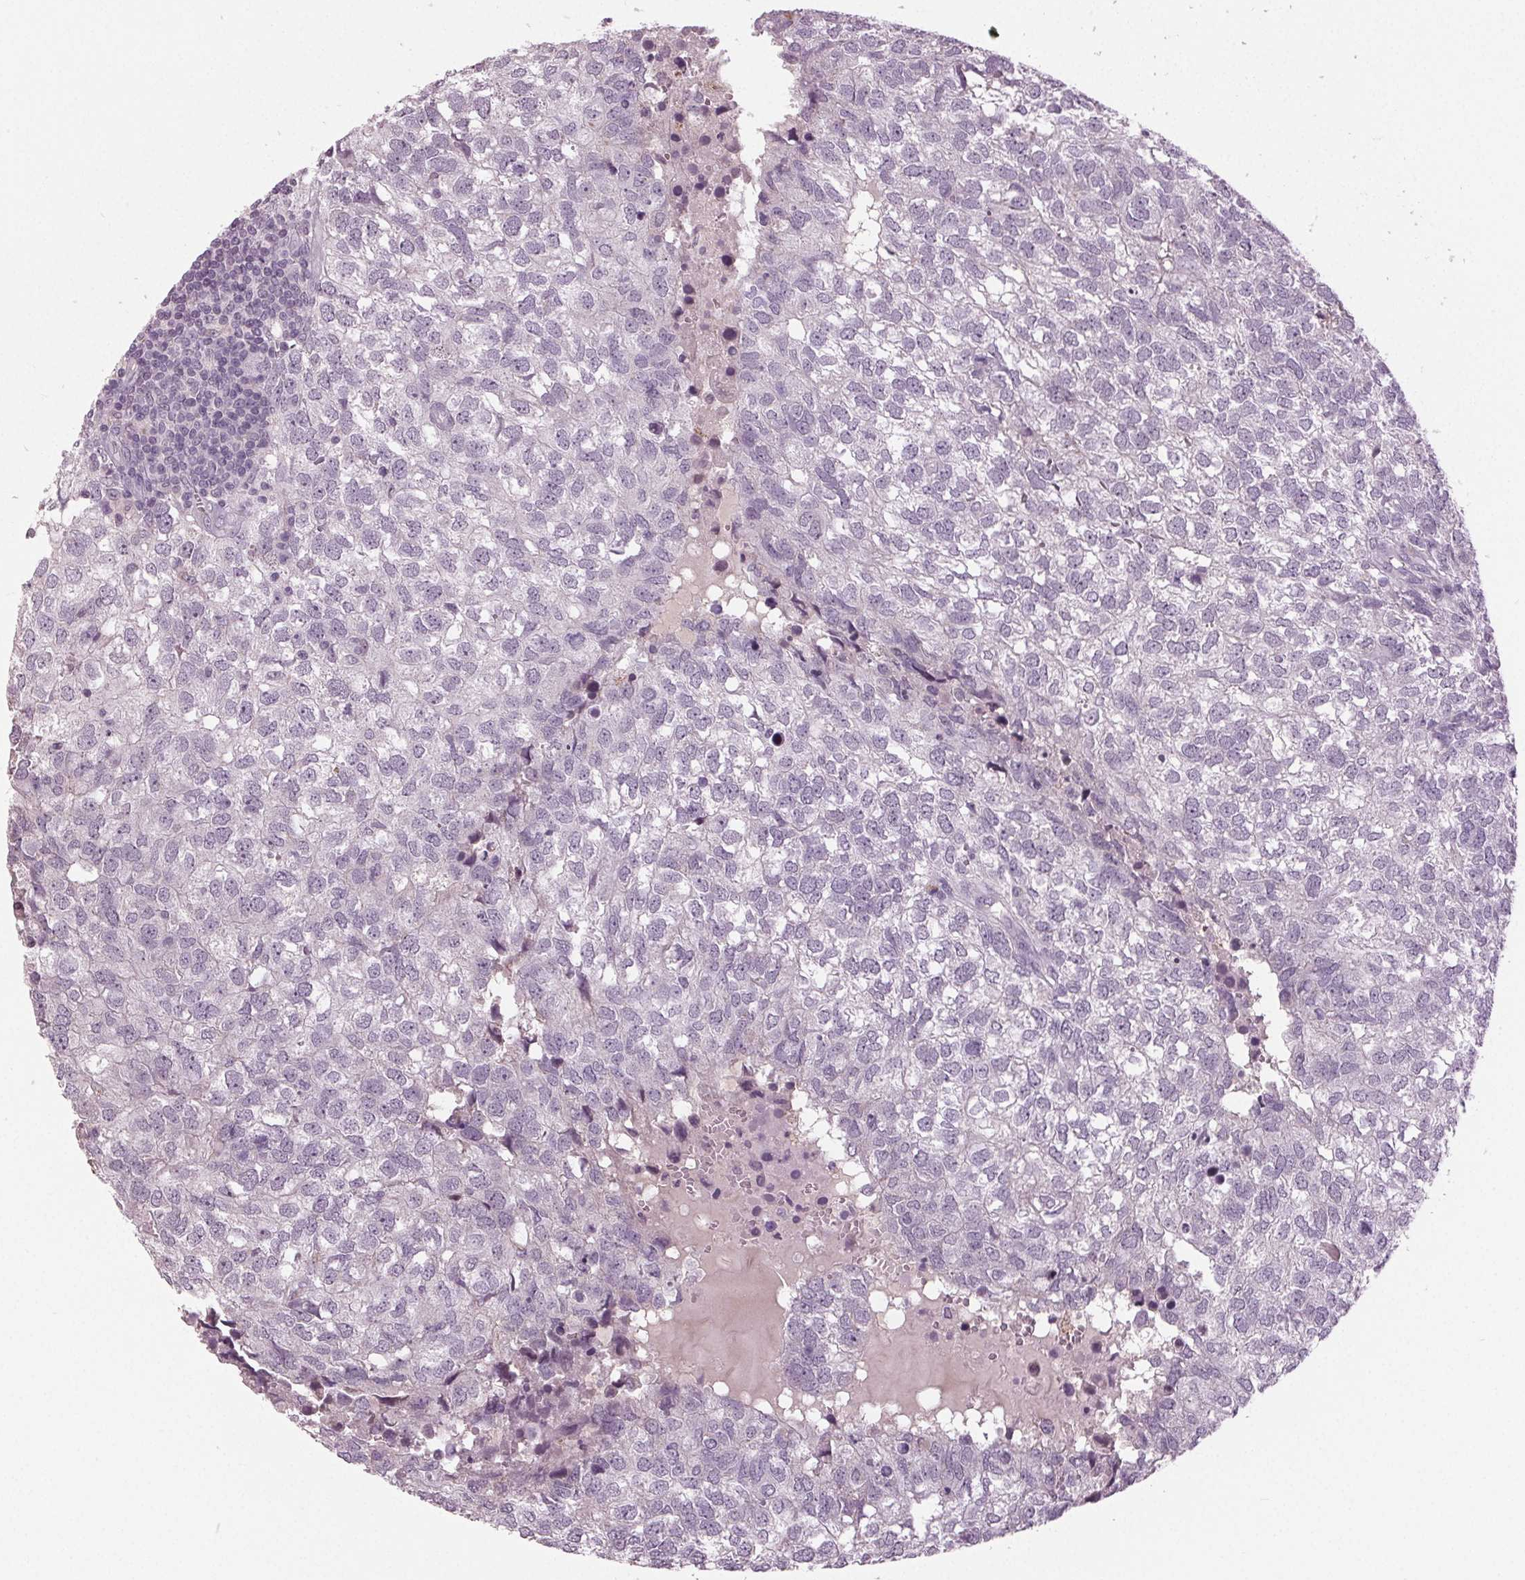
{"staining": {"intensity": "negative", "quantity": "none", "location": "none"}, "tissue": "breast cancer", "cell_type": "Tumor cells", "image_type": "cancer", "snomed": [{"axis": "morphology", "description": "Duct carcinoma"}, {"axis": "topography", "description": "Breast"}], "caption": "A histopathology image of human breast cancer is negative for staining in tumor cells.", "gene": "DNAH12", "patient": {"sex": "female", "age": 30}}